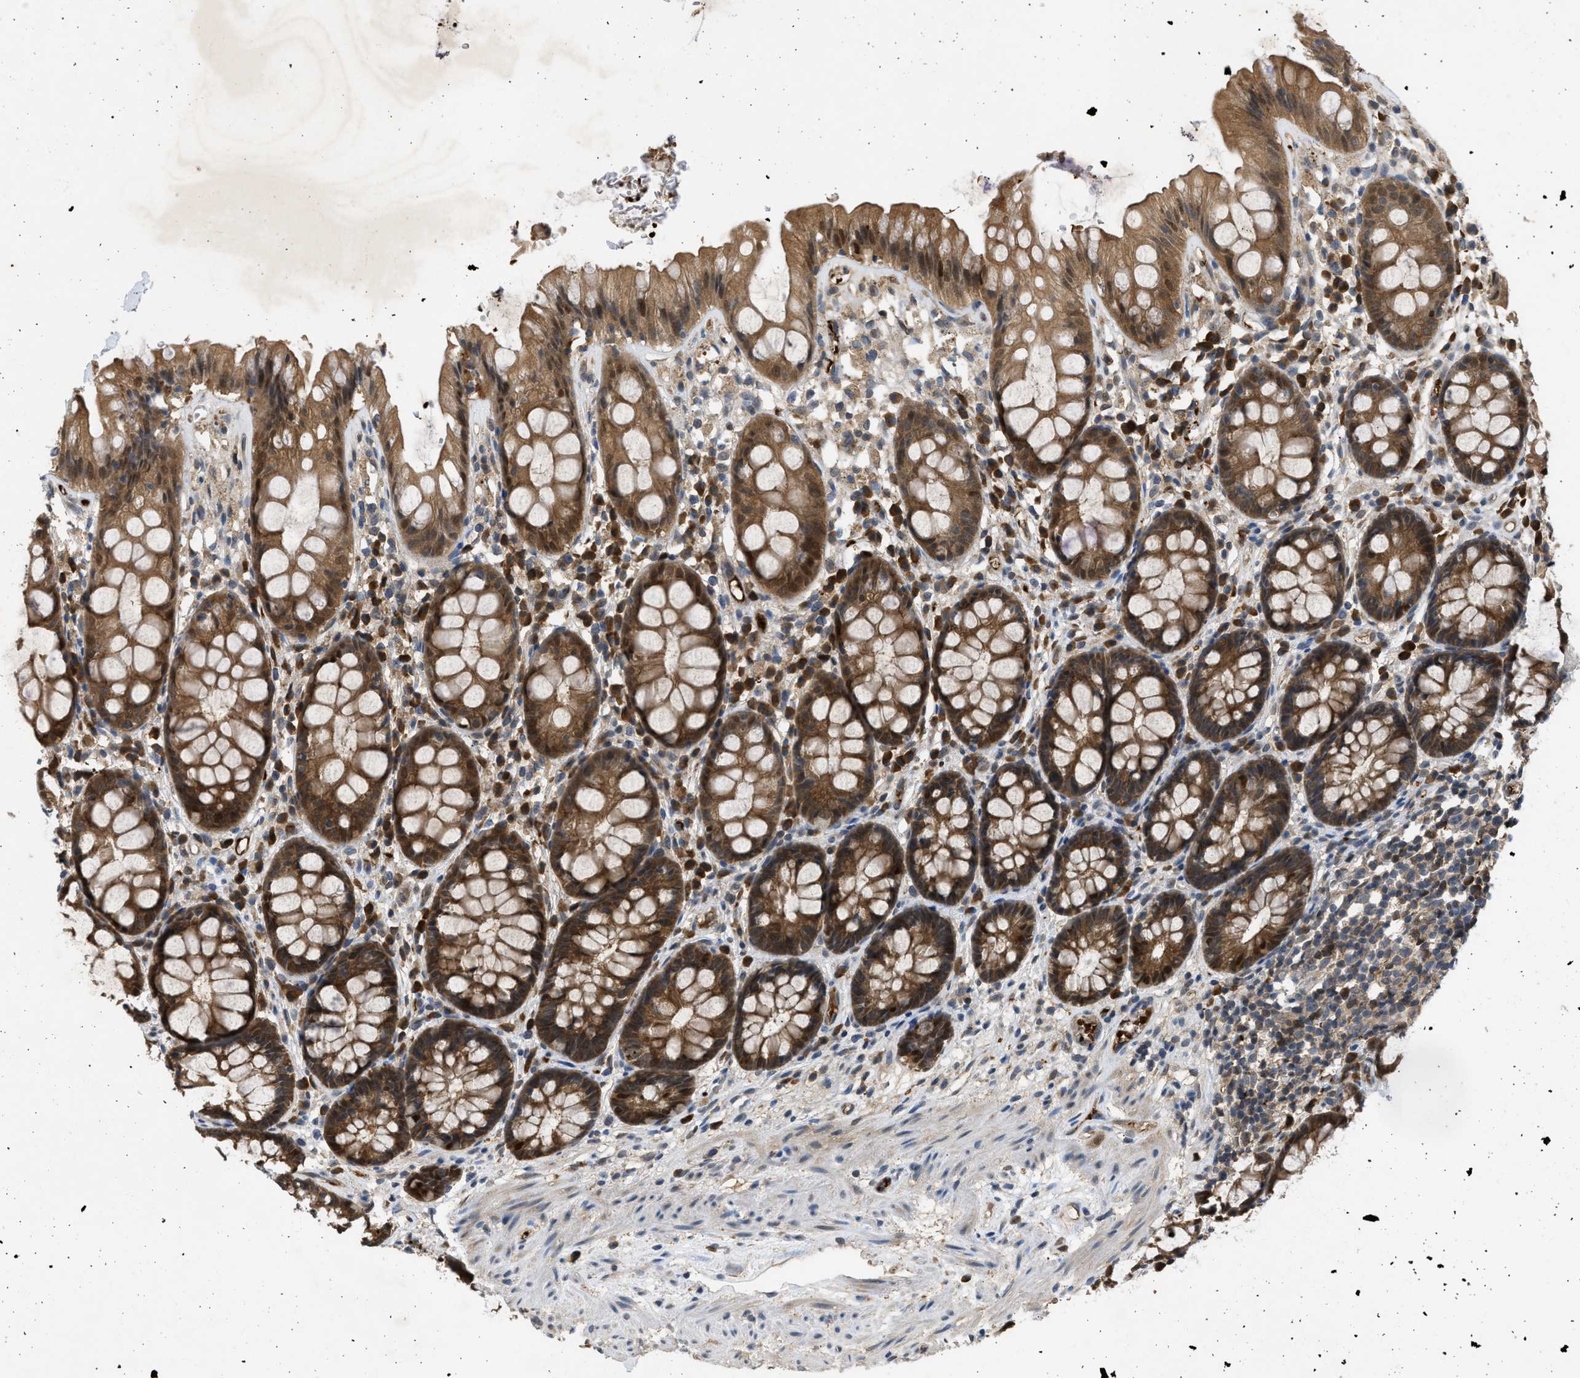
{"staining": {"intensity": "moderate", "quantity": ">75%", "location": "cytoplasmic/membranous,nuclear"}, "tissue": "rectum", "cell_type": "Glandular cells", "image_type": "normal", "snomed": [{"axis": "morphology", "description": "Normal tissue, NOS"}, {"axis": "topography", "description": "Rectum"}], "caption": "Protein staining displays moderate cytoplasmic/membranous,nuclear positivity in approximately >75% of glandular cells in unremarkable rectum.", "gene": "MAPK7", "patient": {"sex": "male", "age": 64}}